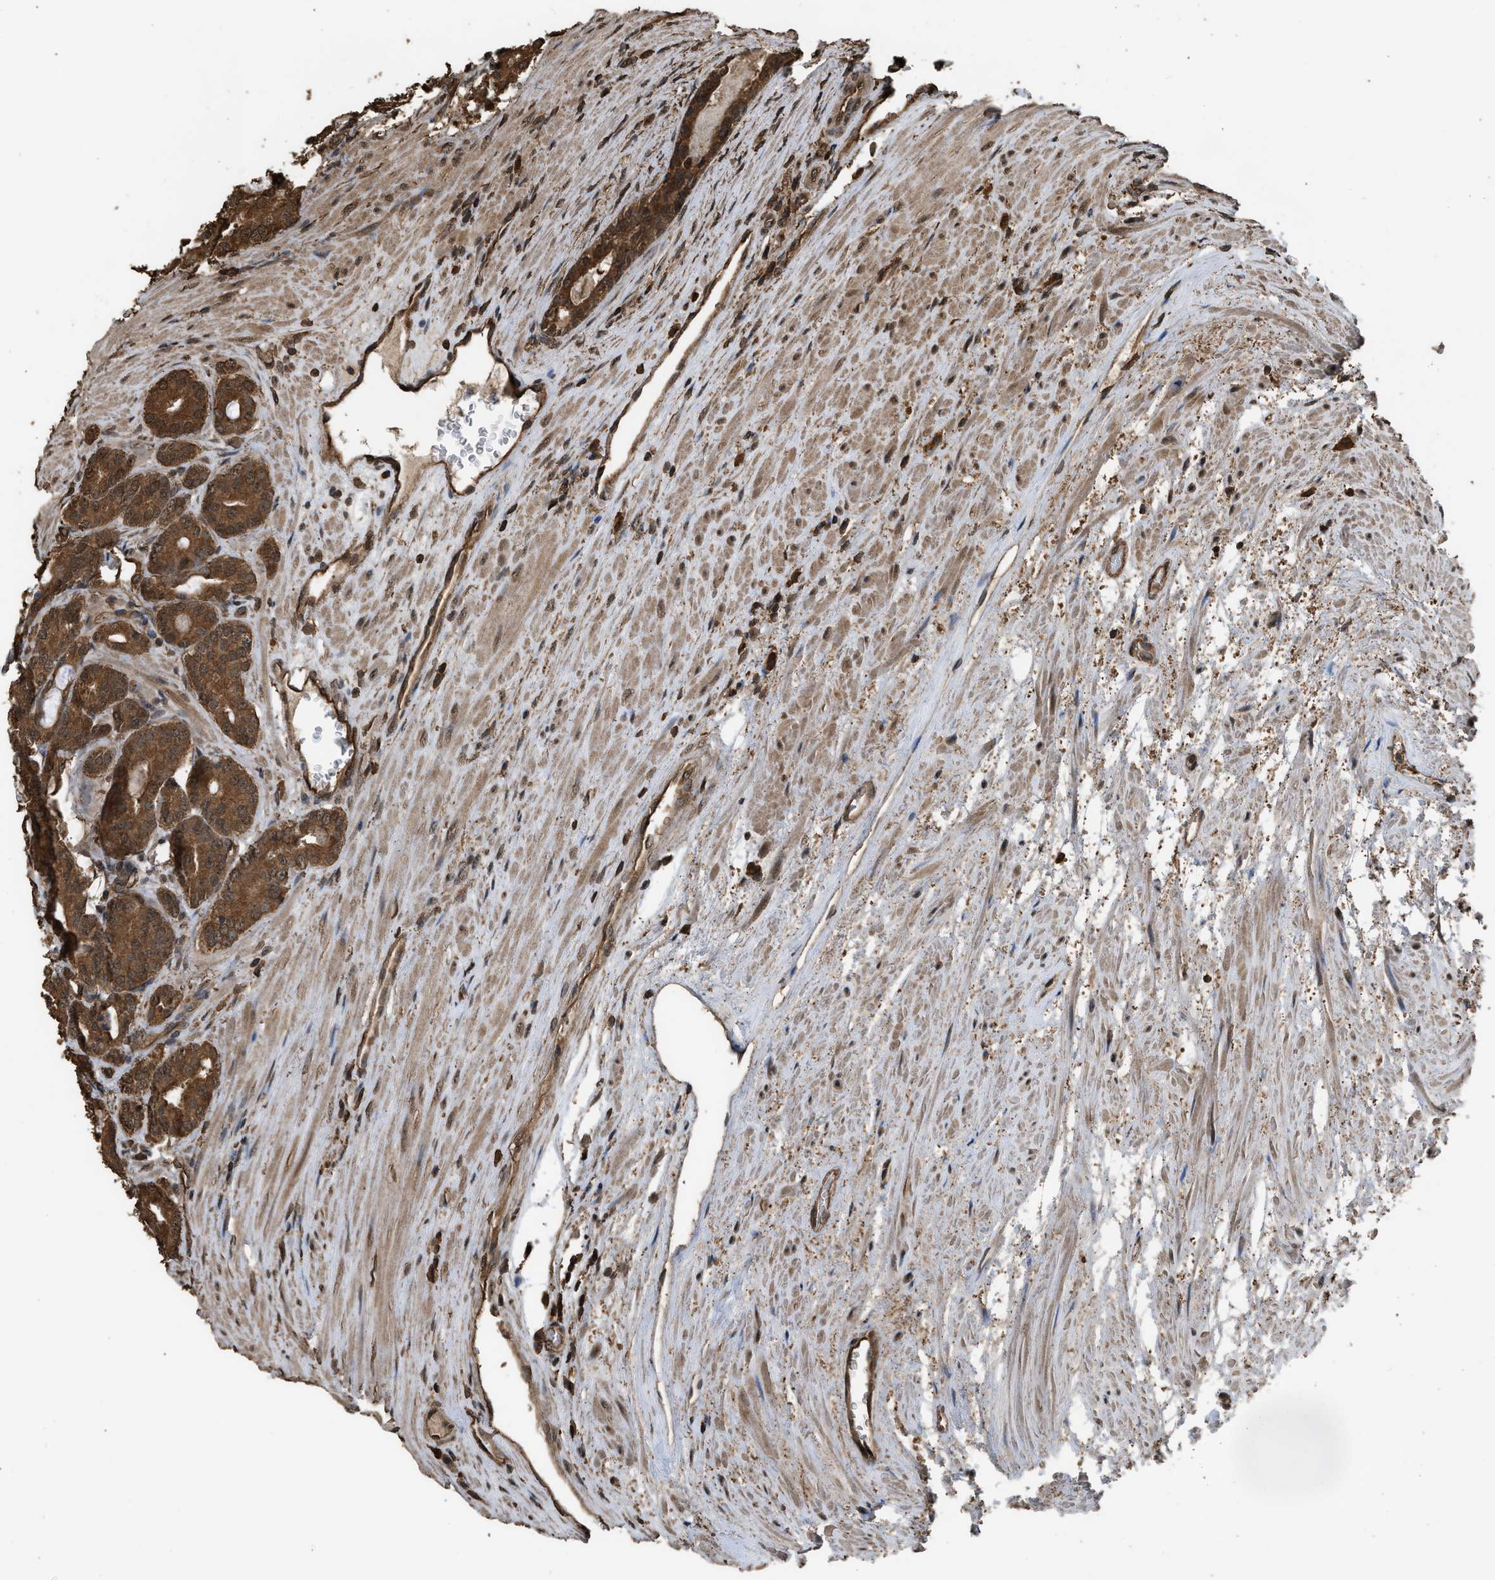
{"staining": {"intensity": "strong", "quantity": ">75%", "location": "cytoplasmic/membranous"}, "tissue": "prostate cancer", "cell_type": "Tumor cells", "image_type": "cancer", "snomed": [{"axis": "morphology", "description": "Adenocarcinoma, High grade"}, {"axis": "topography", "description": "Prostate"}], "caption": "IHC image of neoplastic tissue: human prostate cancer stained using immunohistochemistry (IHC) demonstrates high levels of strong protein expression localized specifically in the cytoplasmic/membranous of tumor cells, appearing as a cytoplasmic/membranous brown color.", "gene": "MYBL2", "patient": {"sex": "male", "age": 60}}